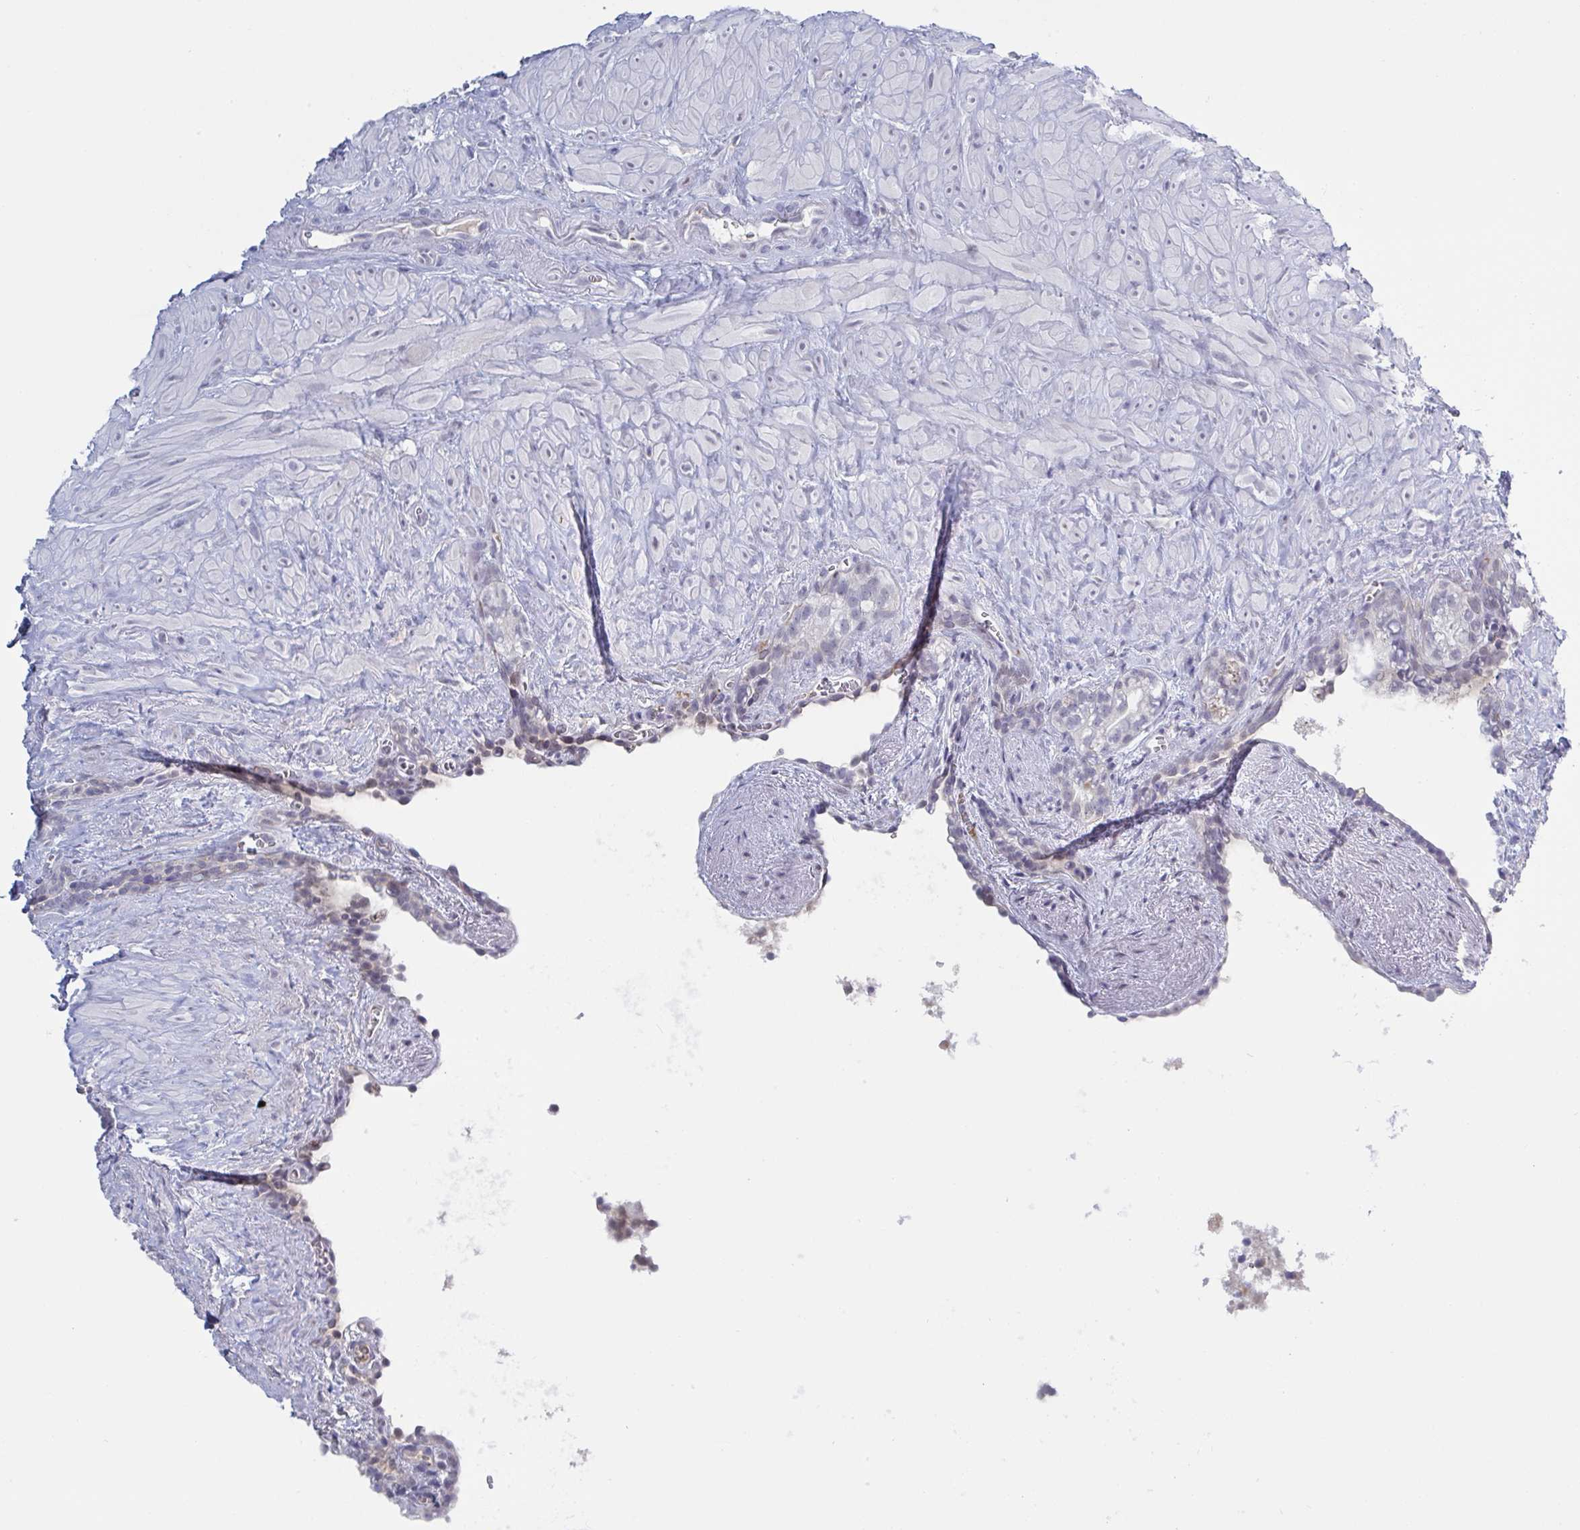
{"staining": {"intensity": "weak", "quantity": "<25%", "location": "cytoplasmic/membranous"}, "tissue": "seminal vesicle", "cell_type": "Glandular cells", "image_type": "normal", "snomed": [{"axis": "morphology", "description": "Normal tissue, NOS"}, {"axis": "topography", "description": "Seminal veicle"}], "caption": "This is an IHC micrograph of unremarkable human seminal vesicle. There is no staining in glandular cells.", "gene": "KDM4D", "patient": {"sex": "male", "age": 76}}